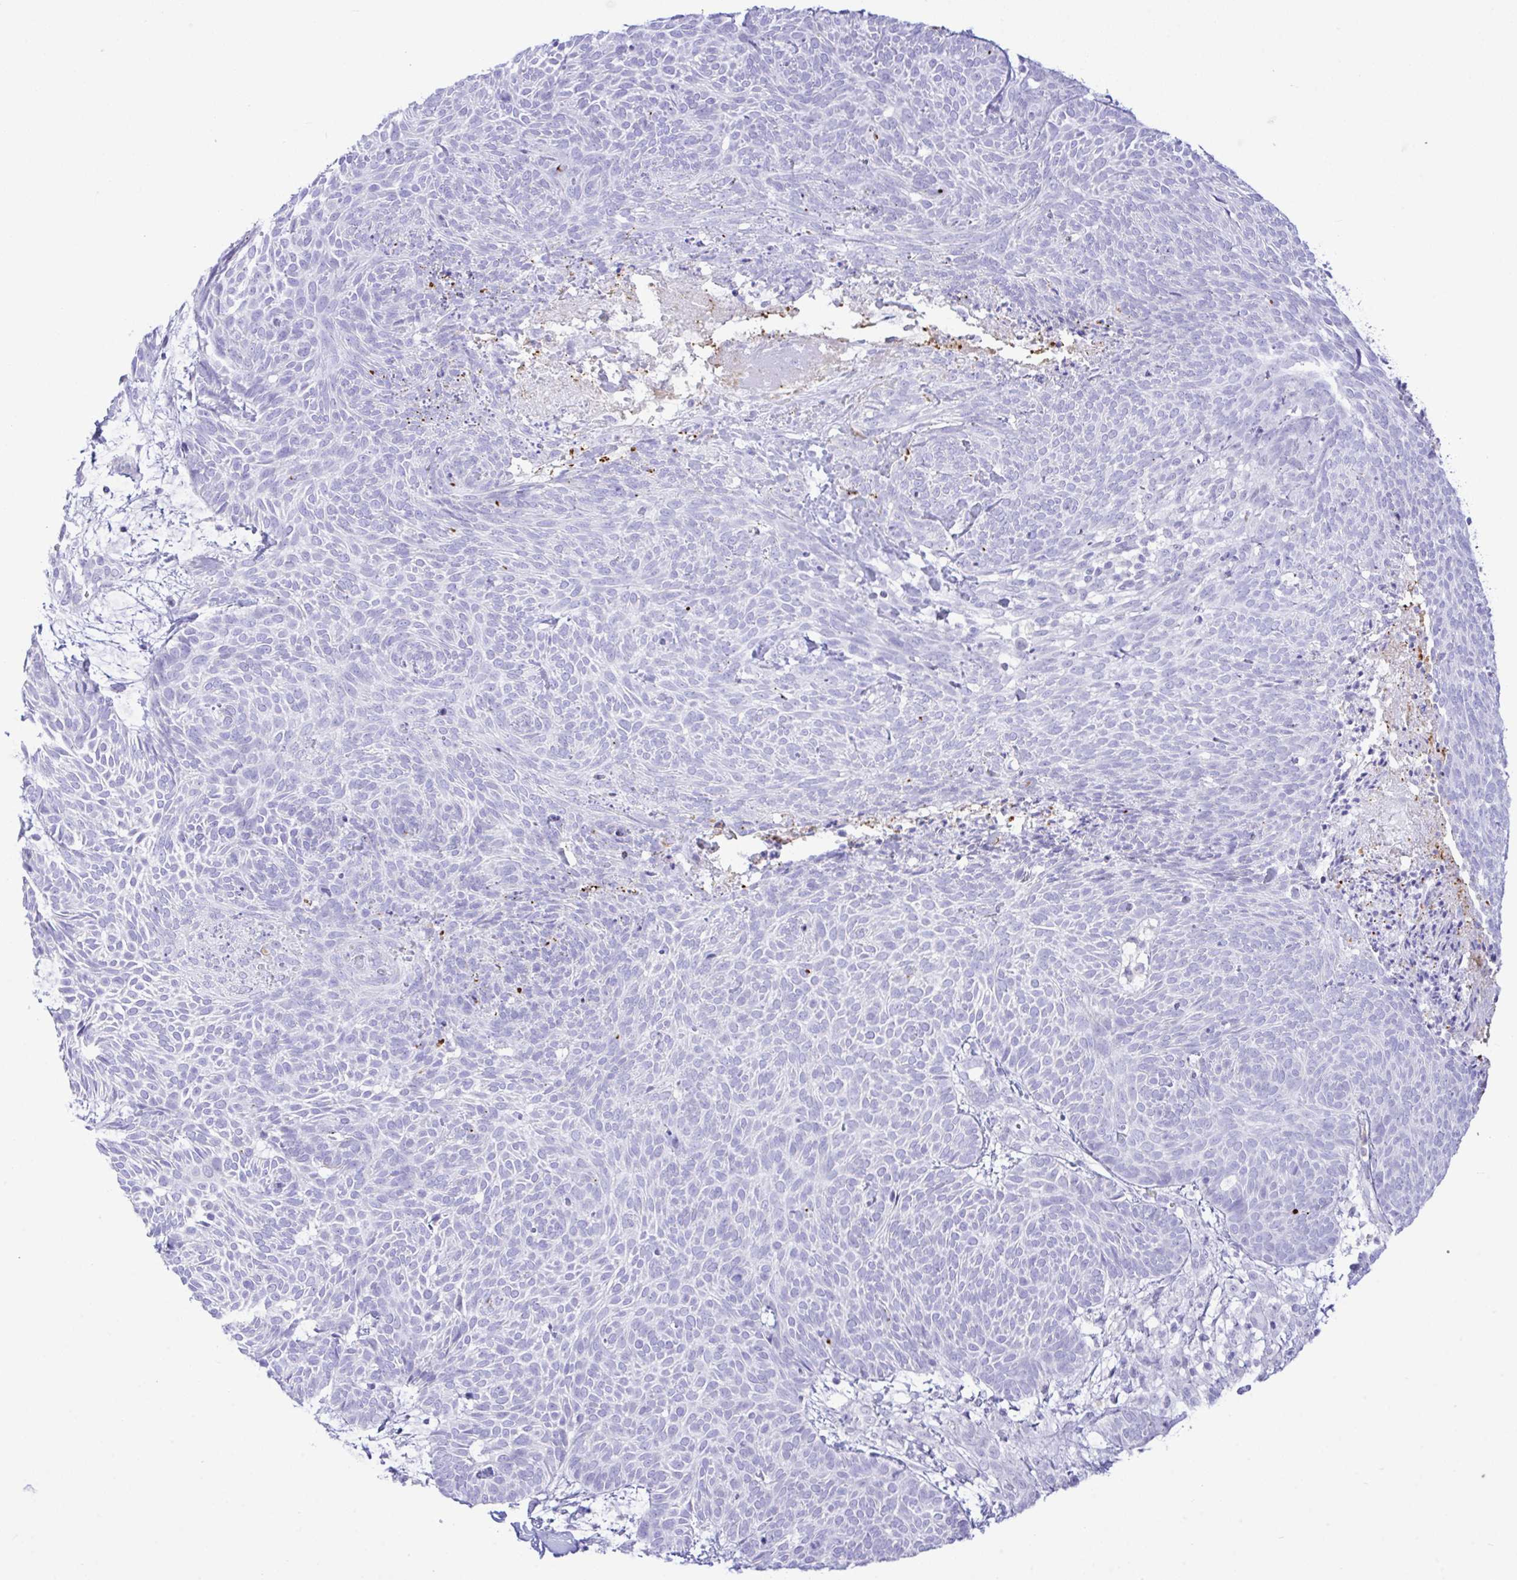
{"staining": {"intensity": "negative", "quantity": "none", "location": "none"}, "tissue": "skin cancer", "cell_type": "Tumor cells", "image_type": "cancer", "snomed": [{"axis": "morphology", "description": "Basal cell carcinoma"}, {"axis": "topography", "description": "Skin"}, {"axis": "topography", "description": "Skin of trunk"}], "caption": "High power microscopy photomicrograph of an IHC histopathology image of skin basal cell carcinoma, revealing no significant expression in tumor cells.", "gene": "ZNF221", "patient": {"sex": "male", "age": 74}}